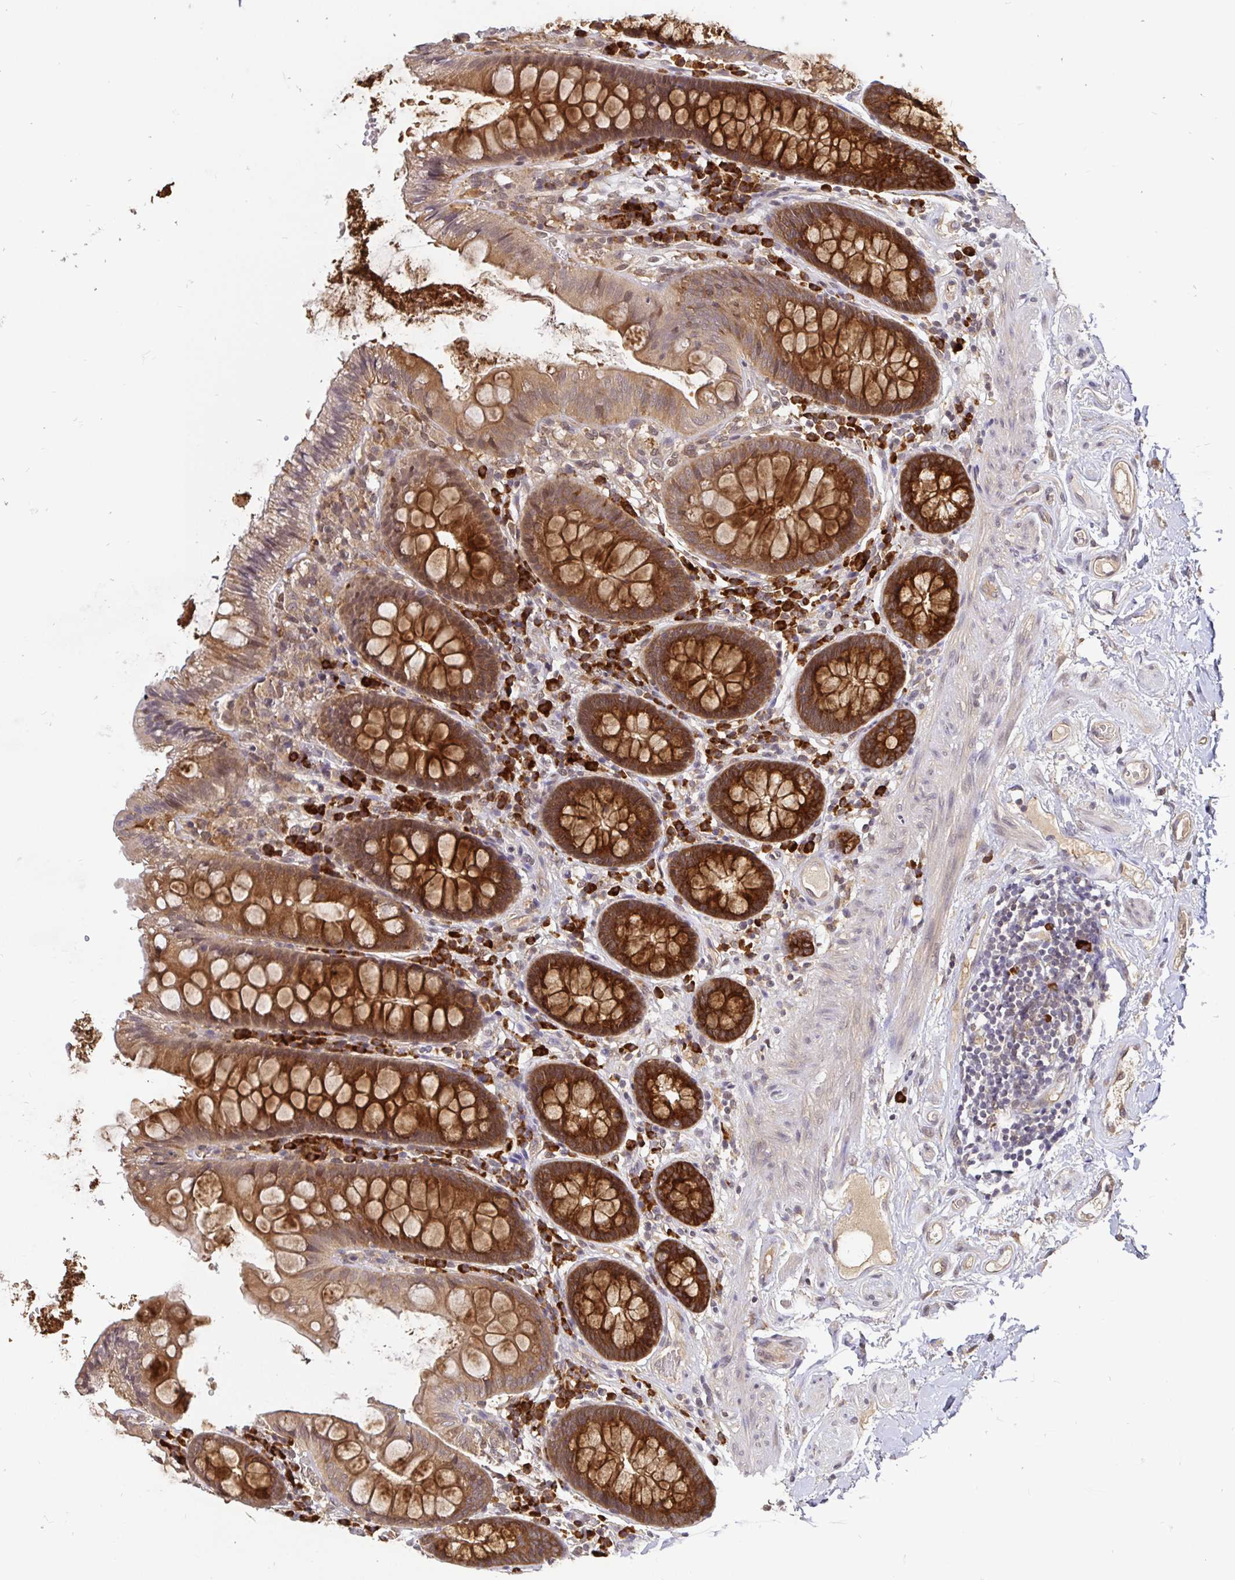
{"staining": {"intensity": "moderate", "quantity": ">75%", "location": "cytoplasmic/membranous"}, "tissue": "colon", "cell_type": "Endothelial cells", "image_type": "normal", "snomed": [{"axis": "morphology", "description": "Normal tissue, NOS"}, {"axis": "topography", "description": "Colon"}], "caption": "Immunohistochemical staining of unremarkable human colon shows medium levels of moderate cytoplasmic/membranous positivity in approximately >75% of endothelial cells. (DAB (3,3'-diaminobenzidine) IHC, brown staining for protein, blue staining for nuclei).", "gene": "LMO4", "patient": {"sex": "male", "age": 84}}